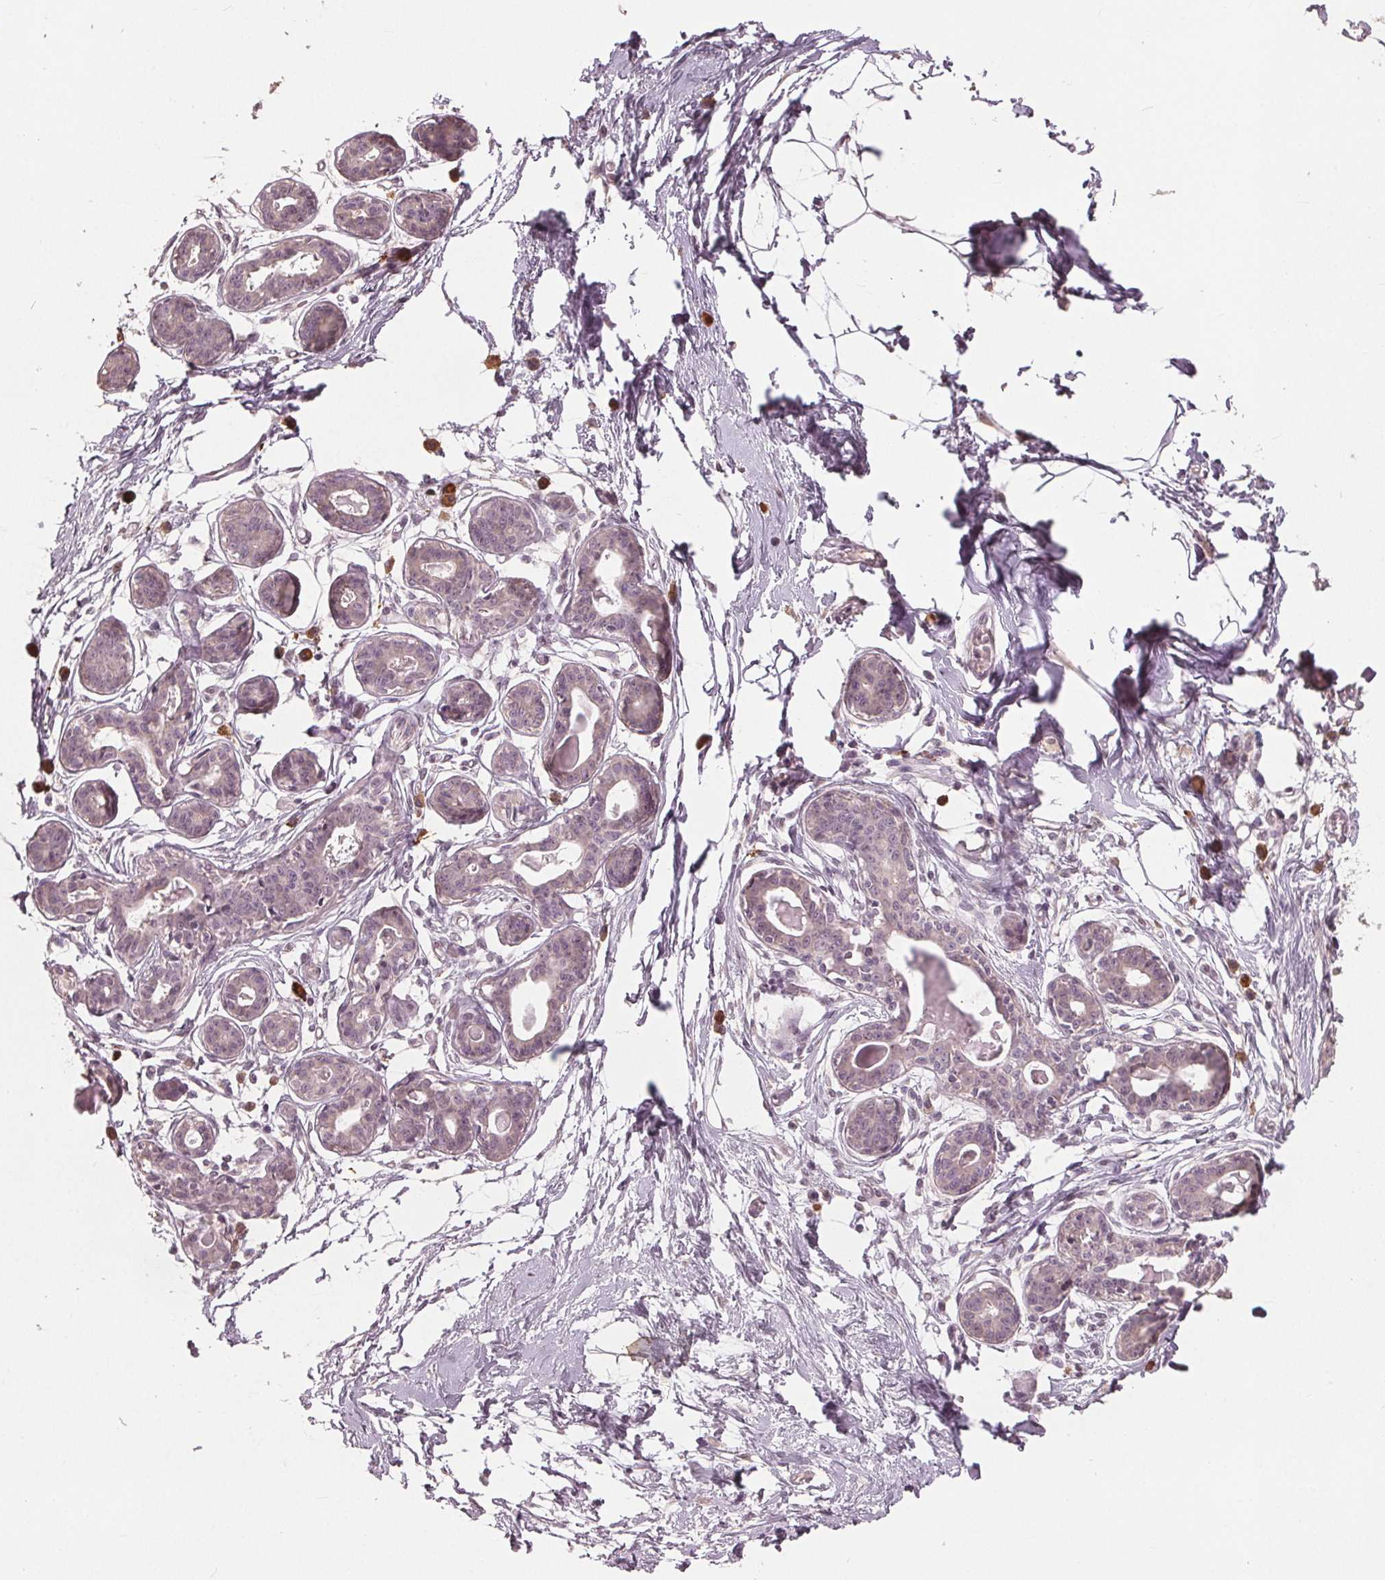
{"staining": {"intensity": "weak", "quantity": "25%-75%", "location": "cytoplasmic/membranous"}, "tissue": "breast", "cell_type": "Adipocytes", "image_type": "normal", "snomed": [{"axis": "morphology", "description": "Normal tissue, NOS"}, {"axis": "topography", "description": "Breast"}], "caption": "Breast stained with immunohistochemistry reveals weak cytoplasmic/membranous positivity in about 25%-75% of adipocytes. (IHC, brightfield microscopy, high magnification).", "gene": "CXCL16", "patient": {"sex": "female", "age": 45}}